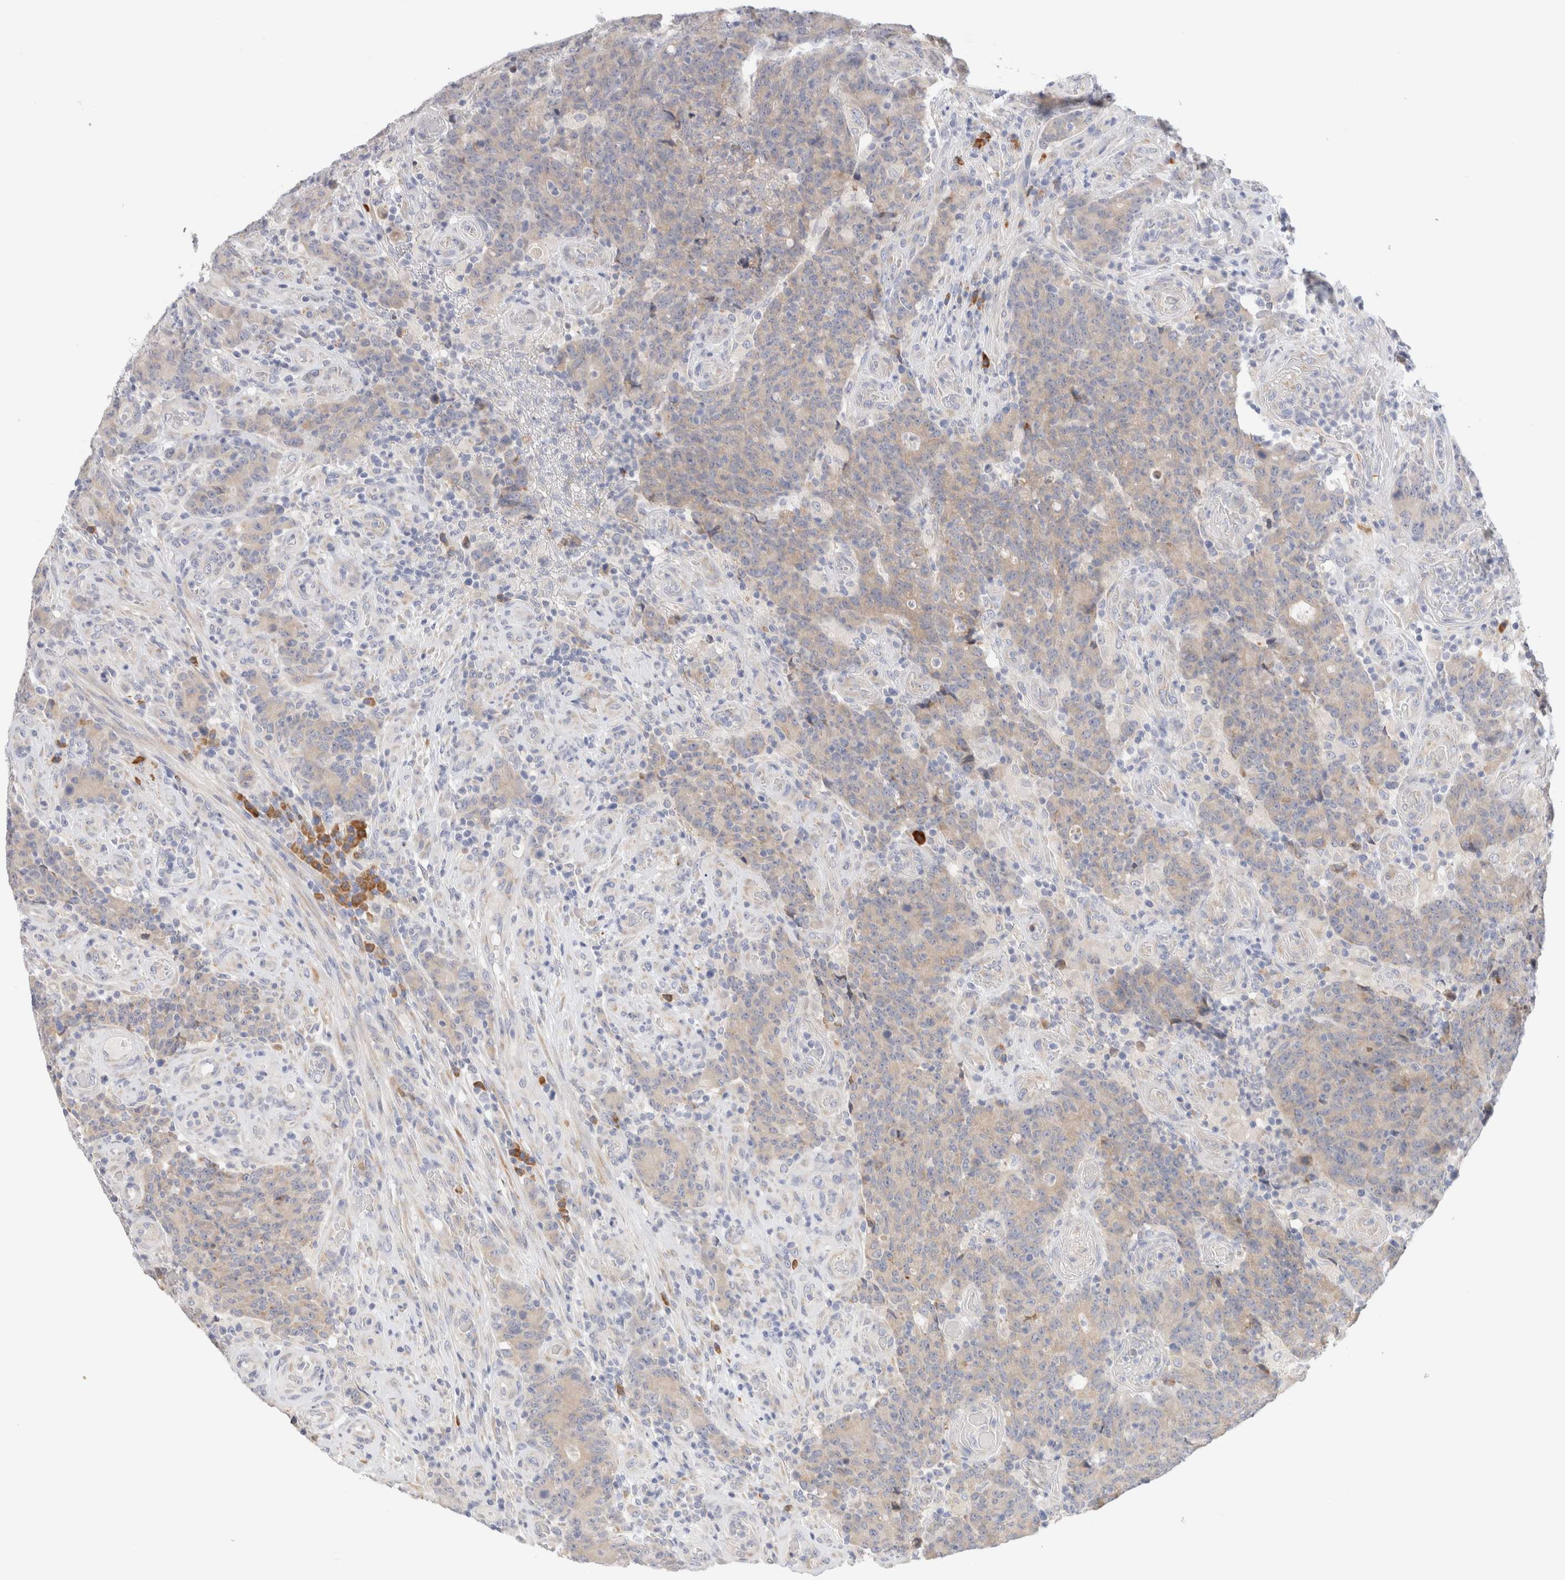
{"staining": {"intensity": "weak", "quantity": "<25%", "location": "cytoplasmic/membranous"}, "tissue": "colorectal cancer", "cell_type": "Tumor cells", "image_type": "cancer", "snomed": [{"axis": "morphology", "description": "Normal tissue, NOS"}, {"axis": "morphology", "description": "Adenocarcinoma, NOS"}, {"axis": "topography", "description": "Colon"}], "caption": "Immunohistochemistry (IHC) photomicrograph of neoplastic tissue: colorectal cancer stained with DAB (3,3'-diaminobenzidine) shows no significant protein positivity in tumor cells. (DAB immunohistochemistry, high magnification).", "gene": "GADD45G", "patient": {"sex": "female", "age": 75}}